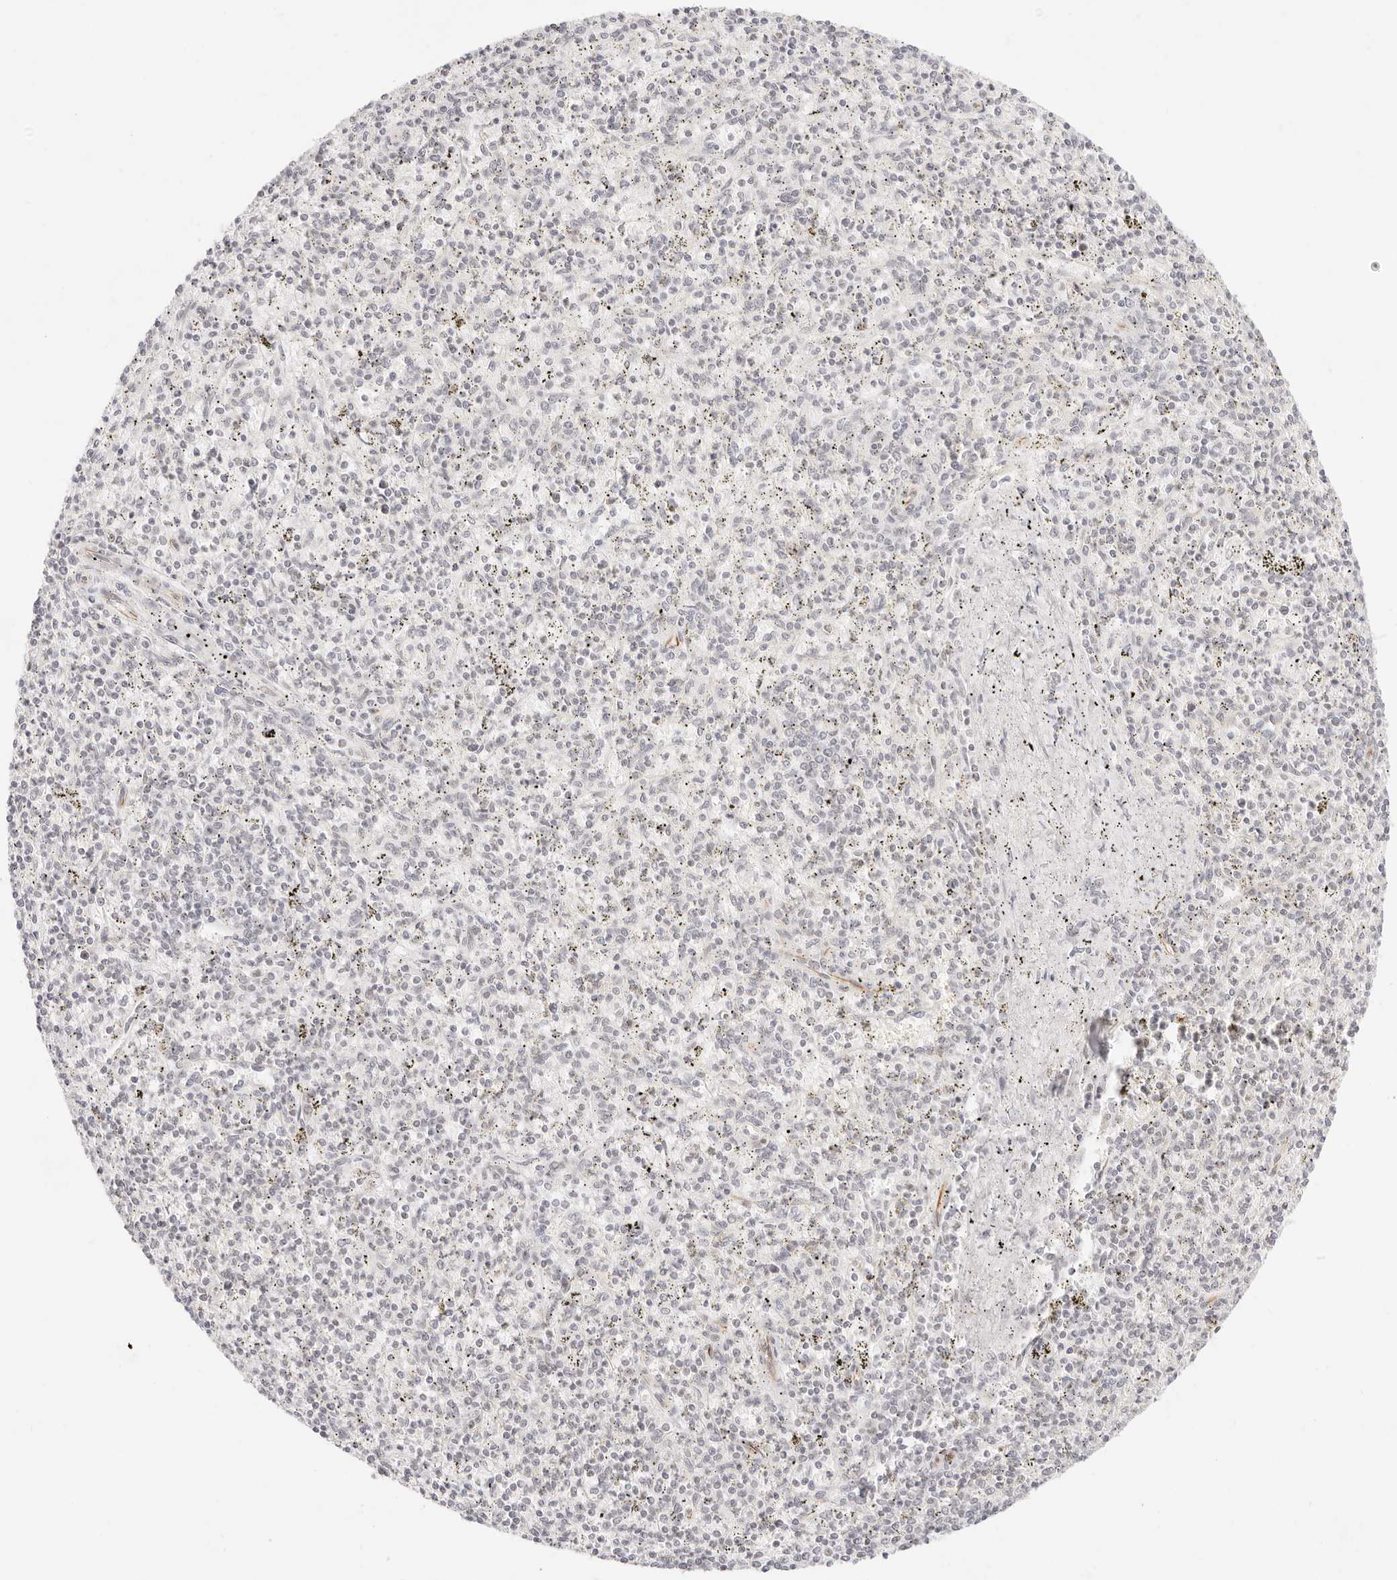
{"staining": {"intensity": "negative", "quantity": "none", "location": "none"}, "tissue": "spleen", "cell_type": "Cells in red pulp", "image_type": "normal", "snomed": [{"axis": "morphology", "description": "Normal tissue, NOS"}, {"axis": "topography", "description": "Spleen"}], "caption": "Cells in red pulp show no significant protein positivity in benign spleen. (DAB immunohistochemistry visualized using brightfield microscopy, high magnification).", "gene": "ZC3H11A", "patient": {"sex": "male", "age": 72}}